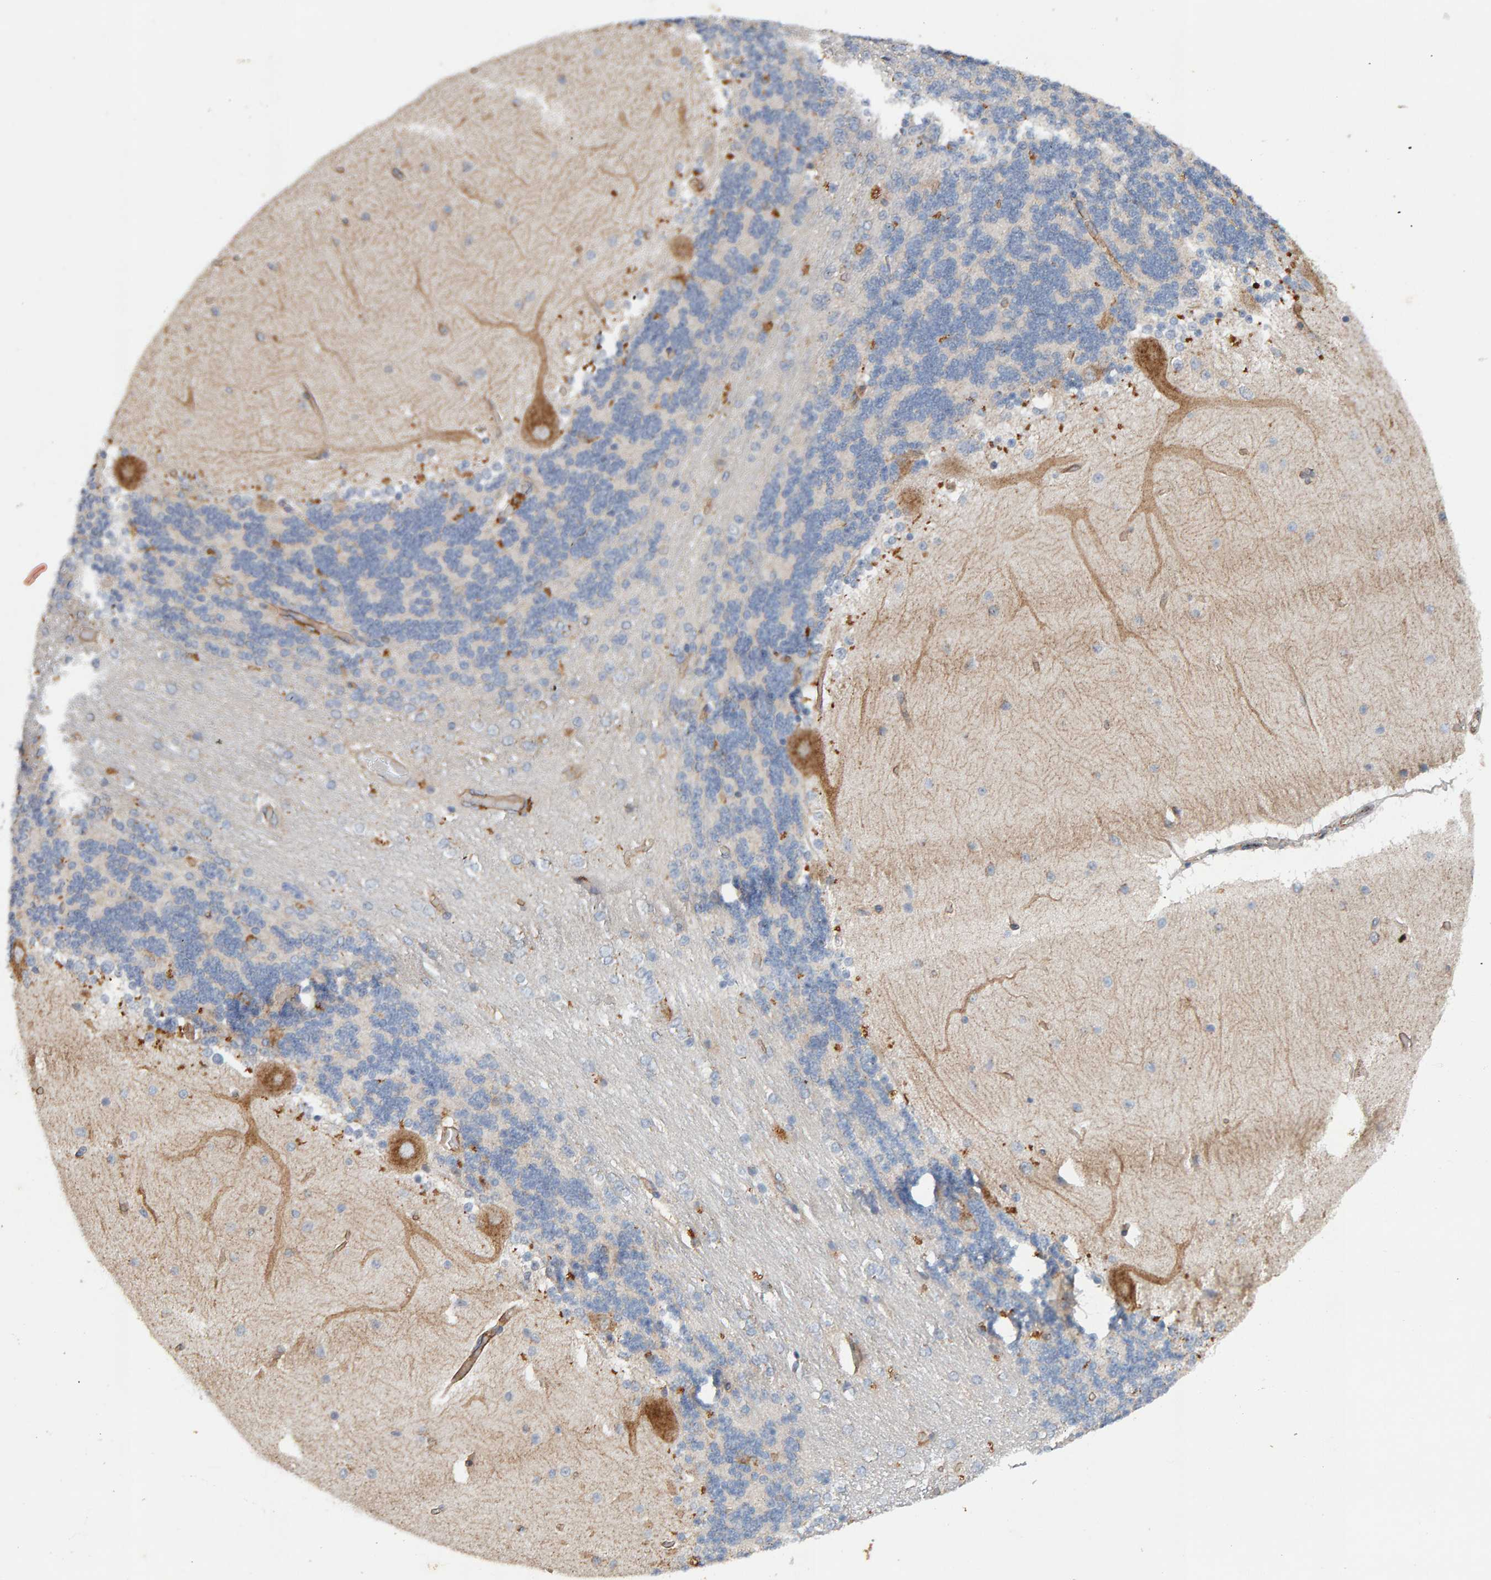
{"staining": {"intensity": "negative", "quantity": "none", "location": "none"}, "tissue": "cerebellum", "cell_type": "Cells in granular layer", "image_type": "normal", "snomed": [{"axis": "morphology", "description": "Normal tissue, NOS"}, {"axis": "topography", "description": "Cerebellum"}], "caption": "DAB (3,3'-diaminobenzidine) immunohistochemical staining of normal cerebellum exhibits no significant staining in cells in granular layer.", "gene": "PTPRM", "patient": {"sex": "female", "age": 54}}